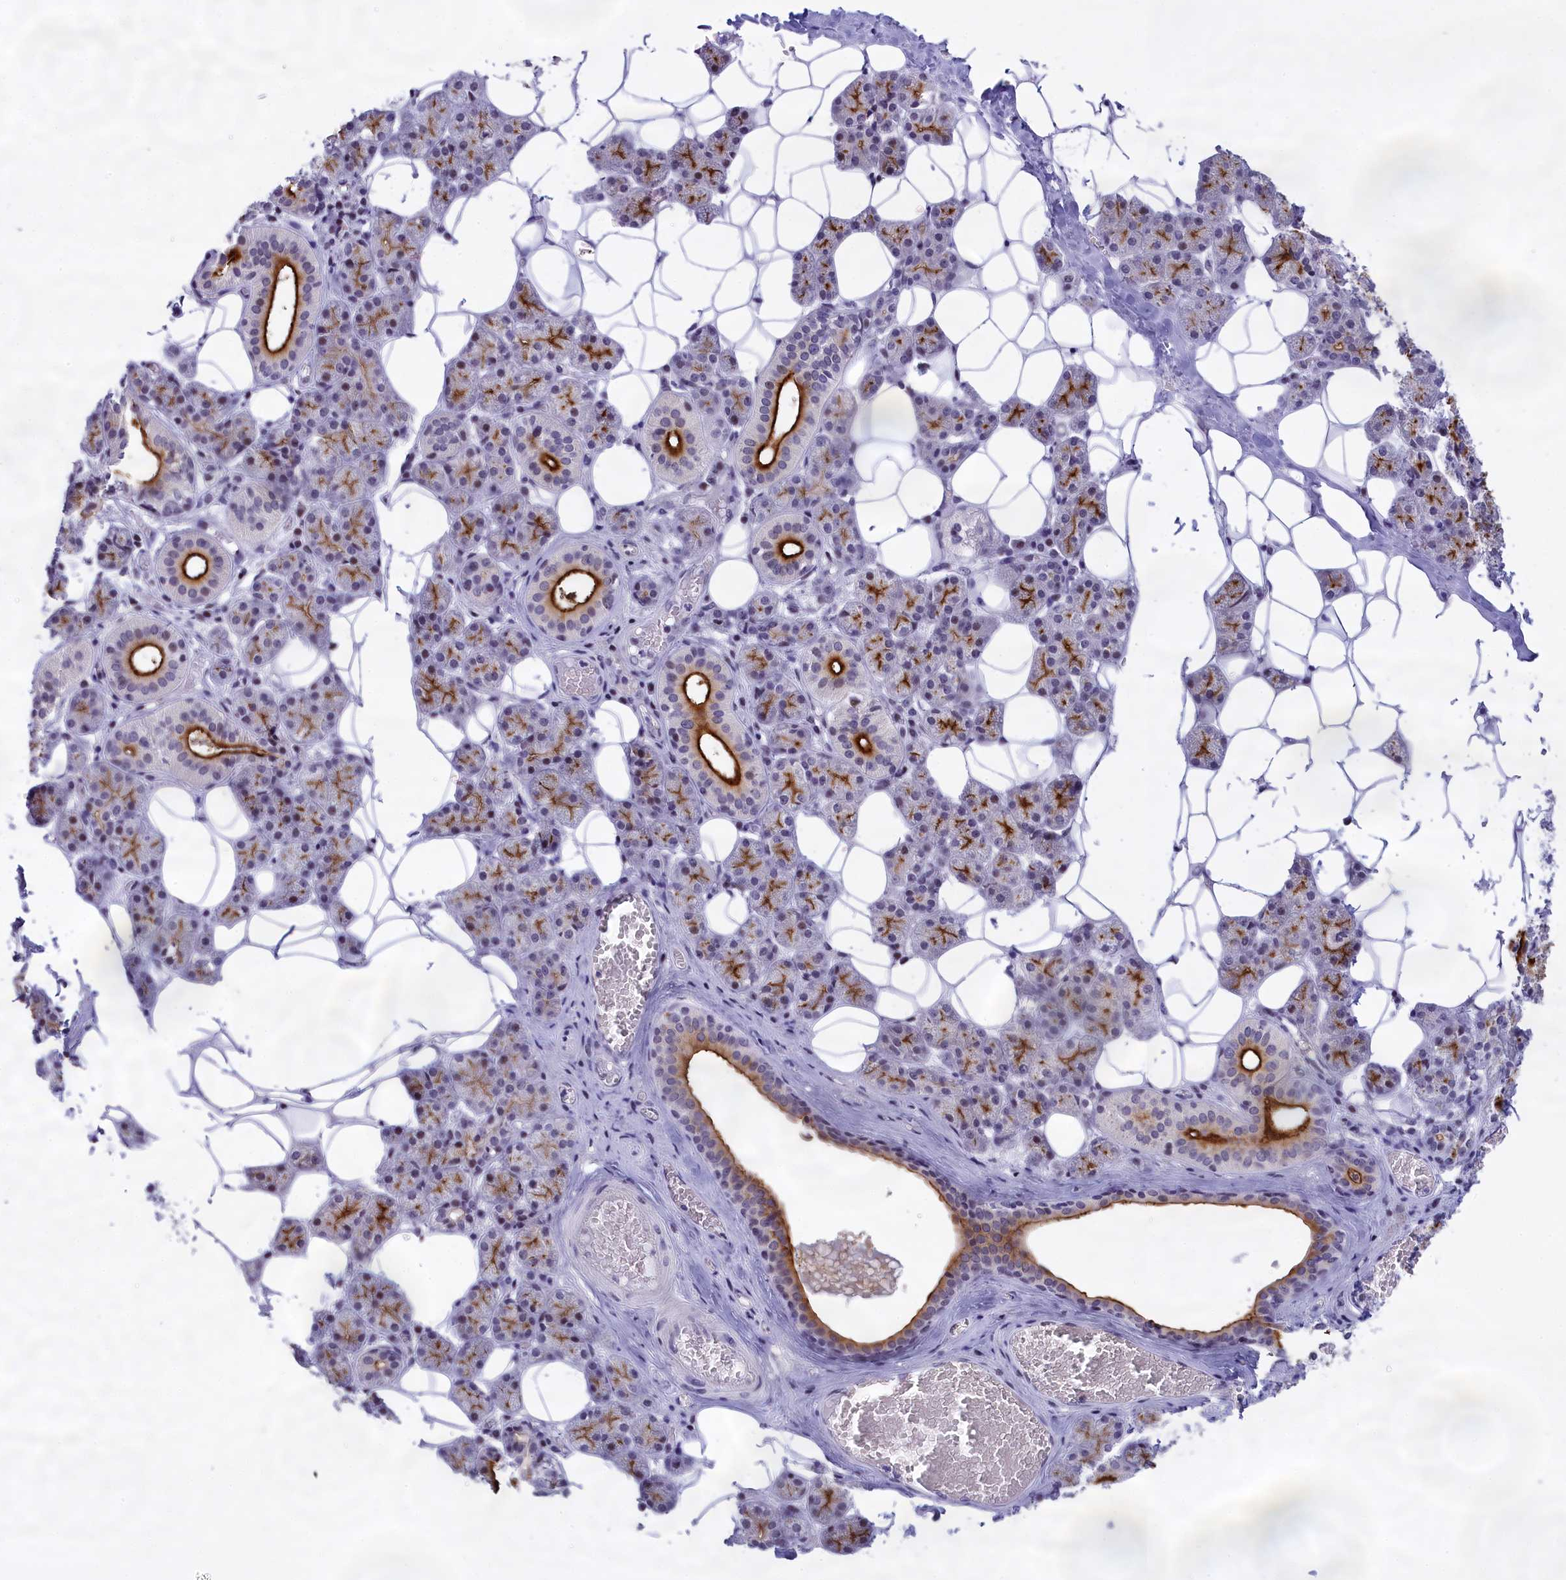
{"staining": {"intensity": "strong", "quantity": "25%-75%", "location": "cytoplasmic/membranous"}, "tissue": "salivary gland", "cell_type": "Glandular cells", "image_type": "normal", "snomed": [{"axis": "morphology", "description": "Normal tissue, NOS"}, {"axis": "topography", "description": "Salivary gland"}], "caption": "High-magnification brightfield microscopy of normal salivary gland stained with DAB (3,3'-diaminobenzidine) (brown) and counterstained with hematoxylin (blue). glandular cells exhibit strong cytoplasmic/membranous expression is identified in approximately25%-75% of cells.", "gene": "SPIRE2", "patient": {"sex": "female", "age": 33}}